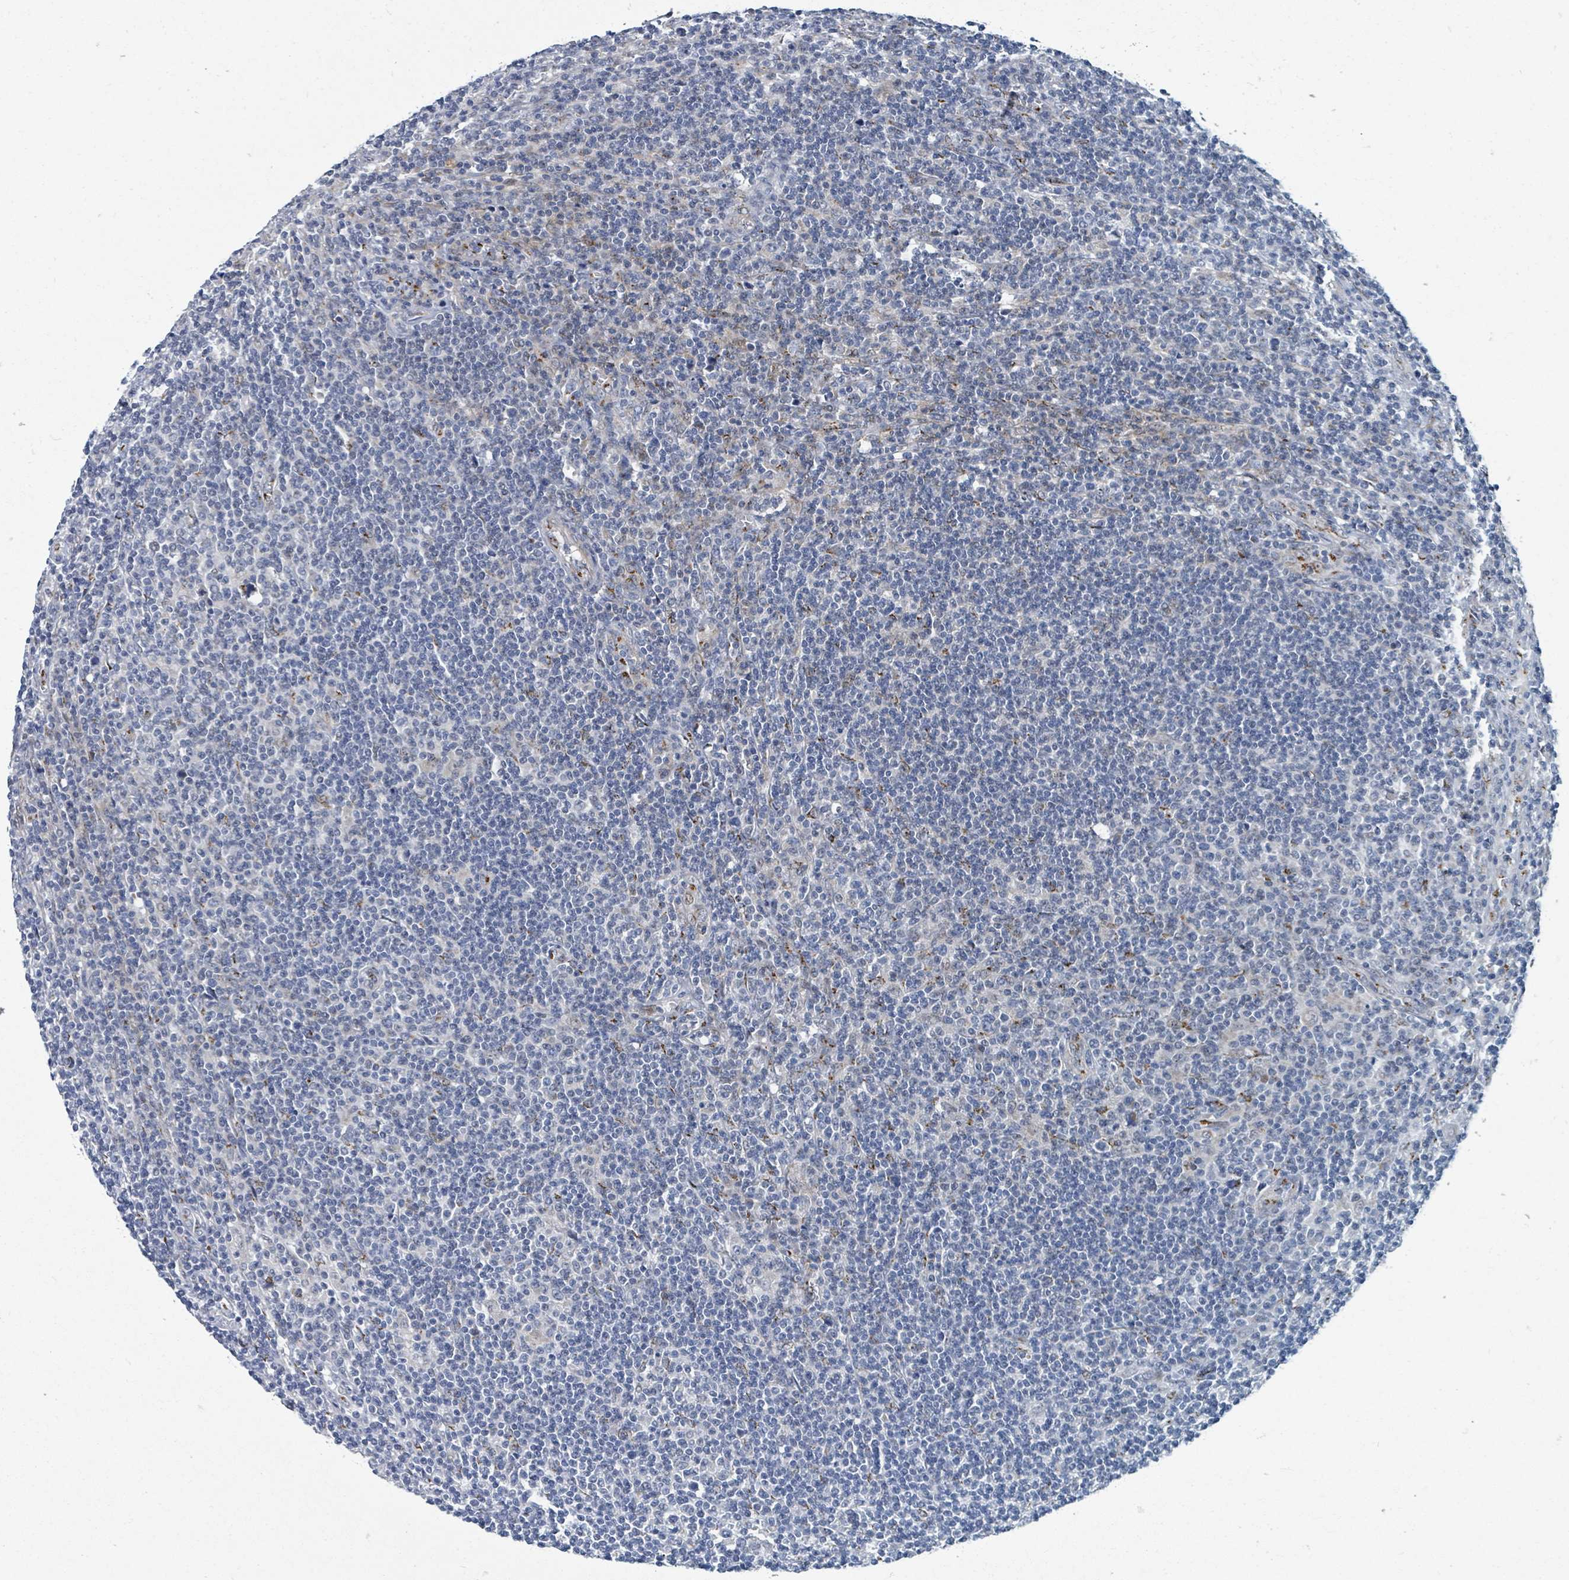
{"staining": {"intensity": "negative", "quantity": "none", "location": "none"}, "tissue": "lymphoma", "cell_type": "Tumor cells", "image_type": "cancer", "snomed": [{"axis": "morphology", "description": "Hodgkin's disease, NOS"}, {"axis": "topography", "description": "Lymph node"}], "caption": "High magnification brightfield microscopy of Hodgkin's disease stained with DAB (brown) and counterstained with hematoxylin (blue): tumor cells show no significant staining.", "gene": "DCAF5", "patient": {"sex": "male", "age": 83}}